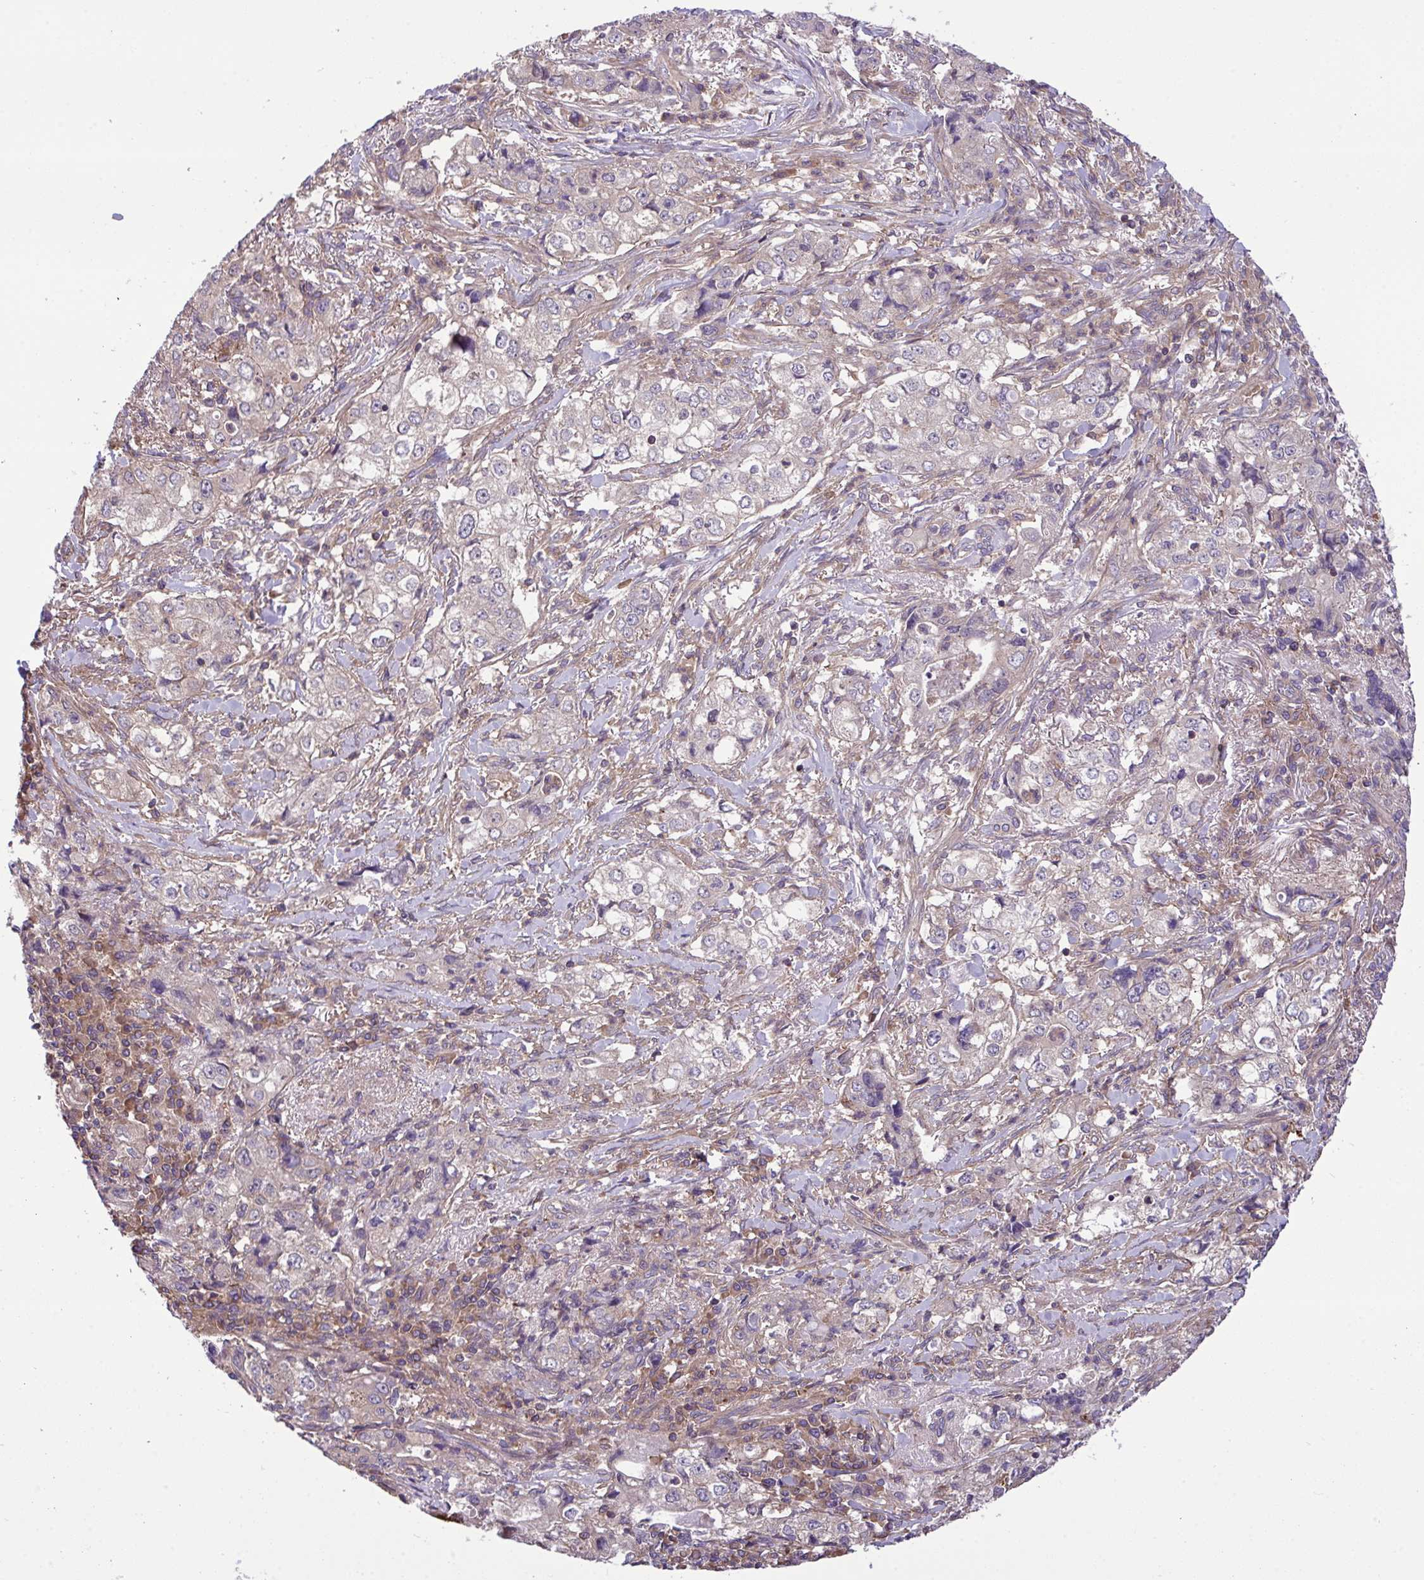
{"staining": {"intensity": "negative", "quantity": "none", "location": "none"}, "tissue": "stomach cancer", "cell_type": "Tumor cells", "image_type": "cancer", "snomed": [{"axis": "morphology", "description": "Adenocarcinoma, NOS"}, {"axis": "topography", "description": "Stomach, upper"}], "caption": "A high-resolution image shows immunohistochemistry staining of adenocarcinoma (stomach), which displays no significant expression in tumor cells.", "gene": "GRB14", "patient": {"sex": "male", "age": 75}}